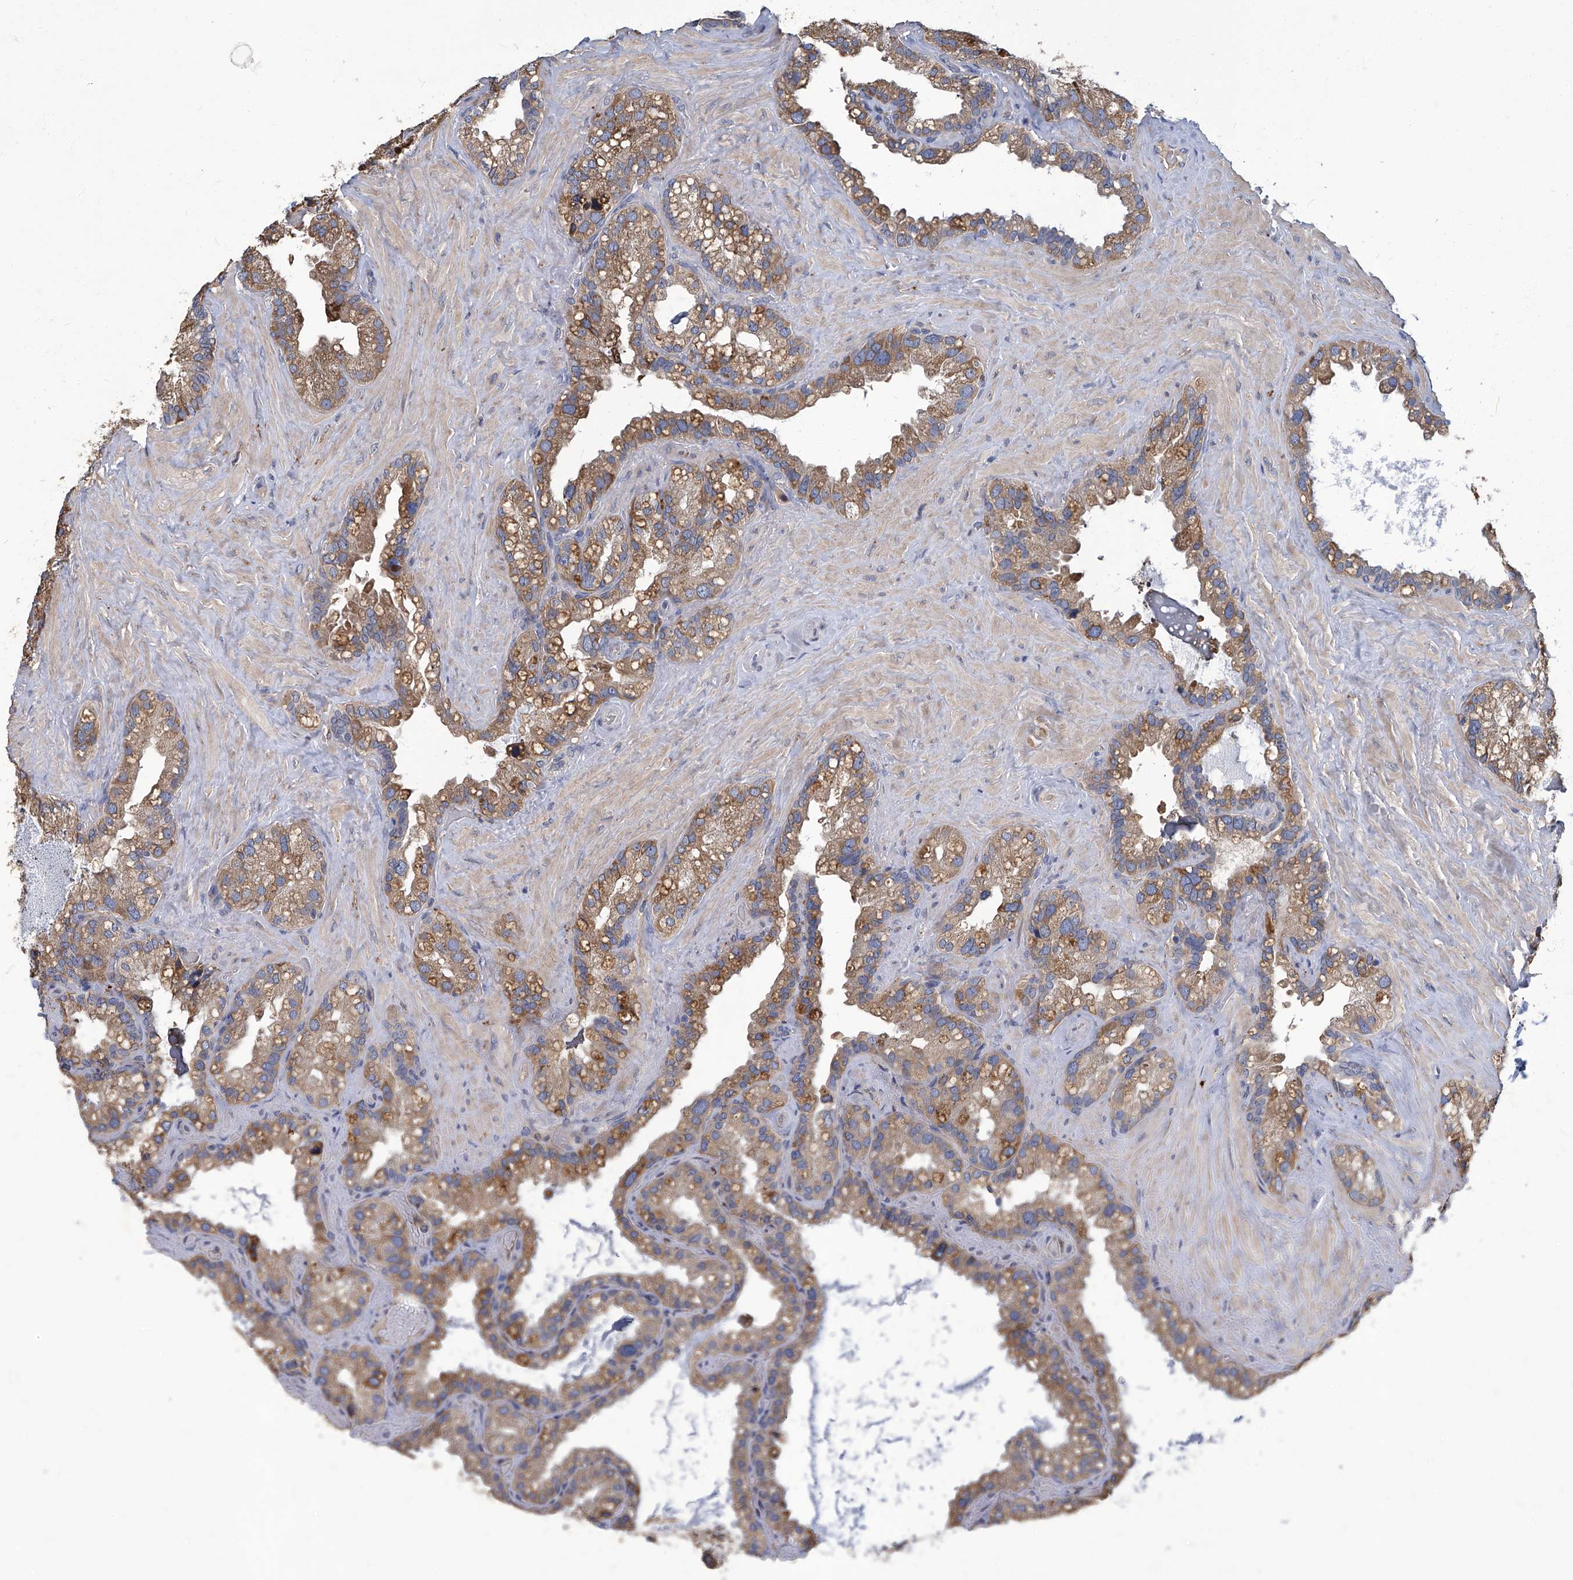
{"staining": {"intensity": "moderate", "quantity": ">75%", "location": "cytoplasmic/membranous"}, "tissue": "seminal vesicle", "cell_type": "Glandular cells", "image_type": "normal", "snomed": [{"axis": "morphology", "description": "Normal tissue, NOS"}, {"axis": "topography", "description": "Prostate"}, {"axis": "topography", "description": "Seminal veicle"}], "caption": "A histopathology image of human seminal vesicle stained for a protein exhibits moderate cytoplasmic/membranous brown staining in glandular cells.", "gene": "TGFBR1", "patient": {"sex": "male", "age": 68}}